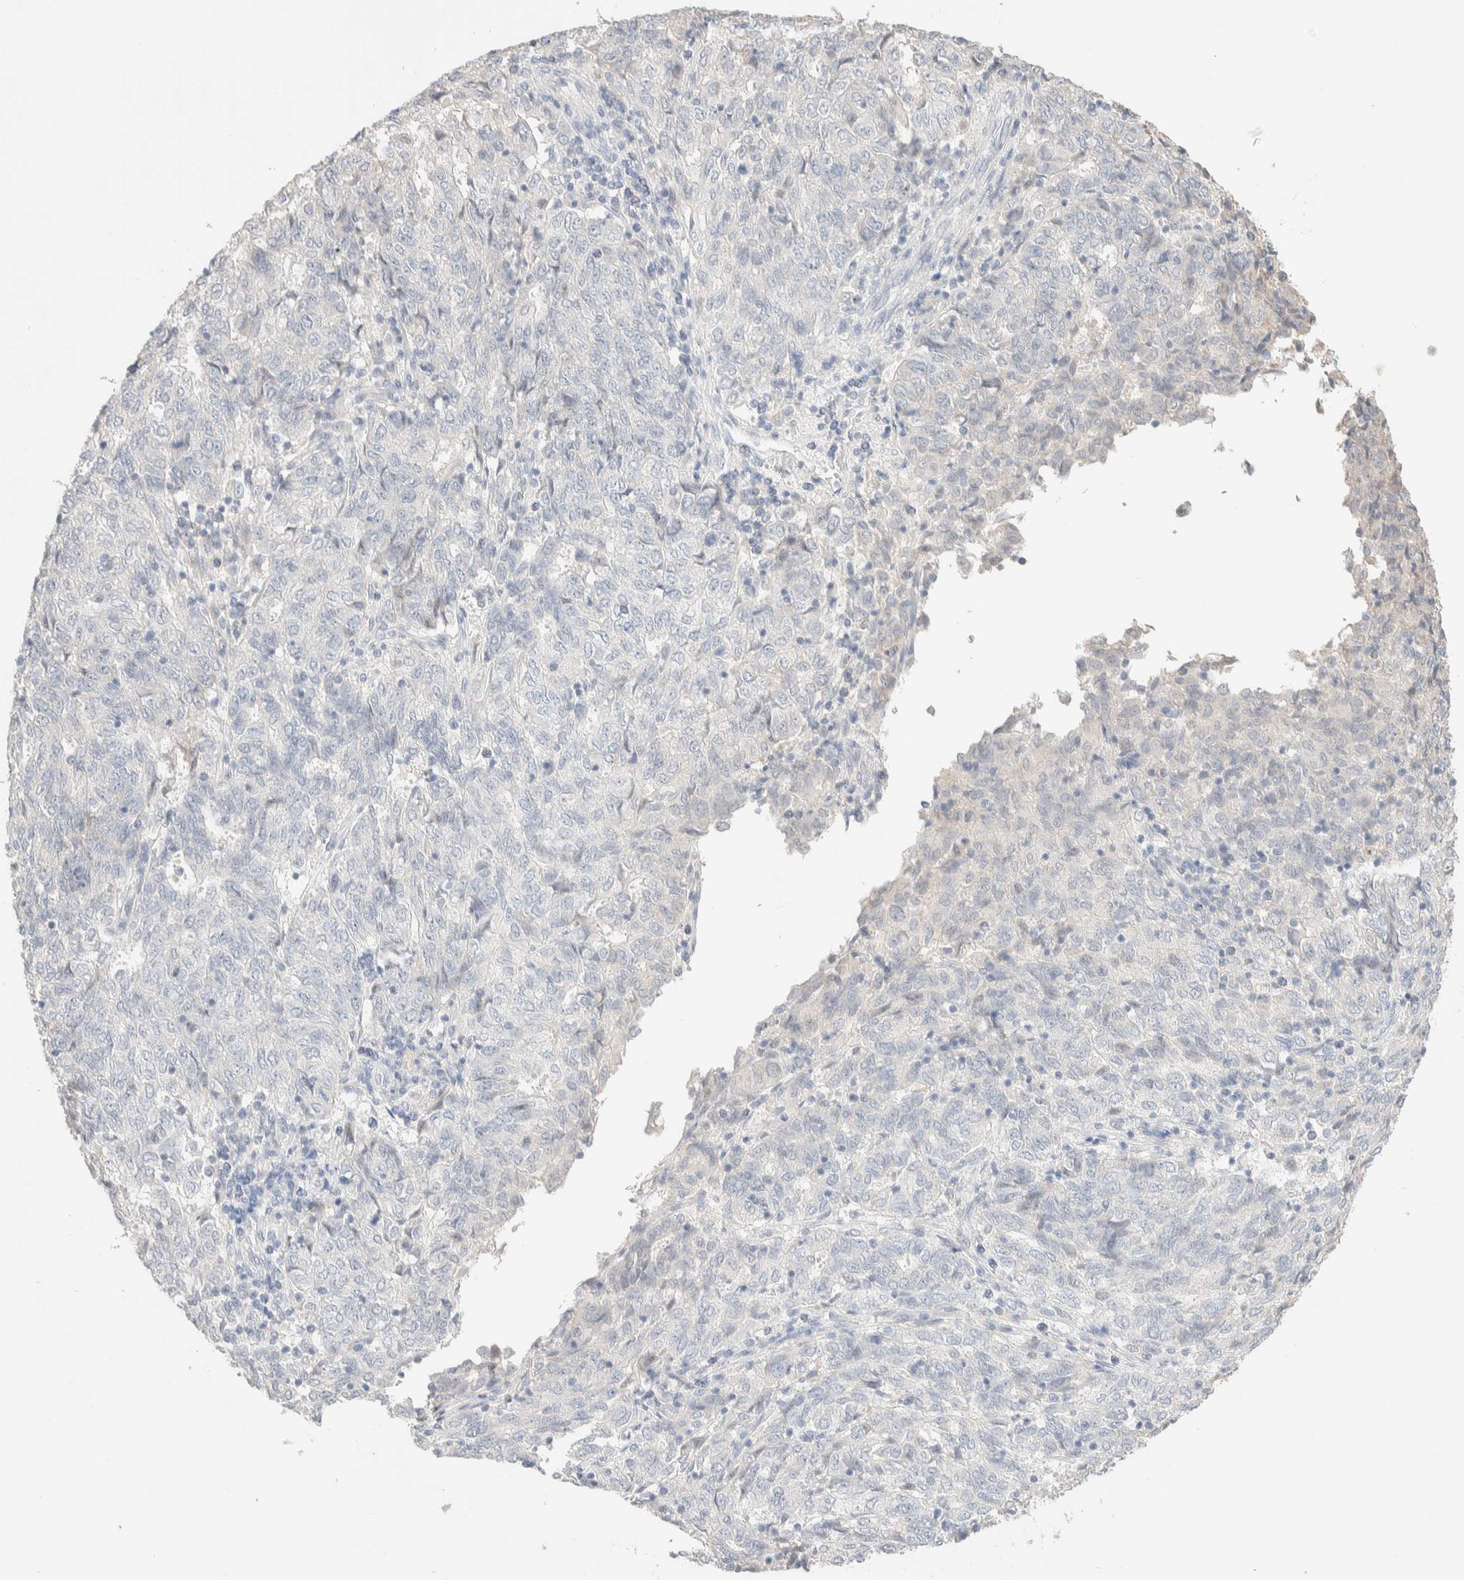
{"staining": {"intensity": "negative", "quantity": "none", "location": "none"}, "tissue": "endometrial cancer", "cell_type": "Tumor cells", "image_type": "cancer", "snomed": [{"axis": "morphology", "description": "Adenocarcinoma, NOS"}, {"axis": "topography", "description": "Endometrium"}], "caption": "Immunohistochemical staining of human adenocarcinoma (endometrial) reveals no significant expression in tumor cells. (Brightfield microscopy of DAB (3,3'-diaminobenzidine) immunohistochemistry (IHC) at high magnification).", "gene": "RIDA", "patient": {"sex": "female", "age": 80}}